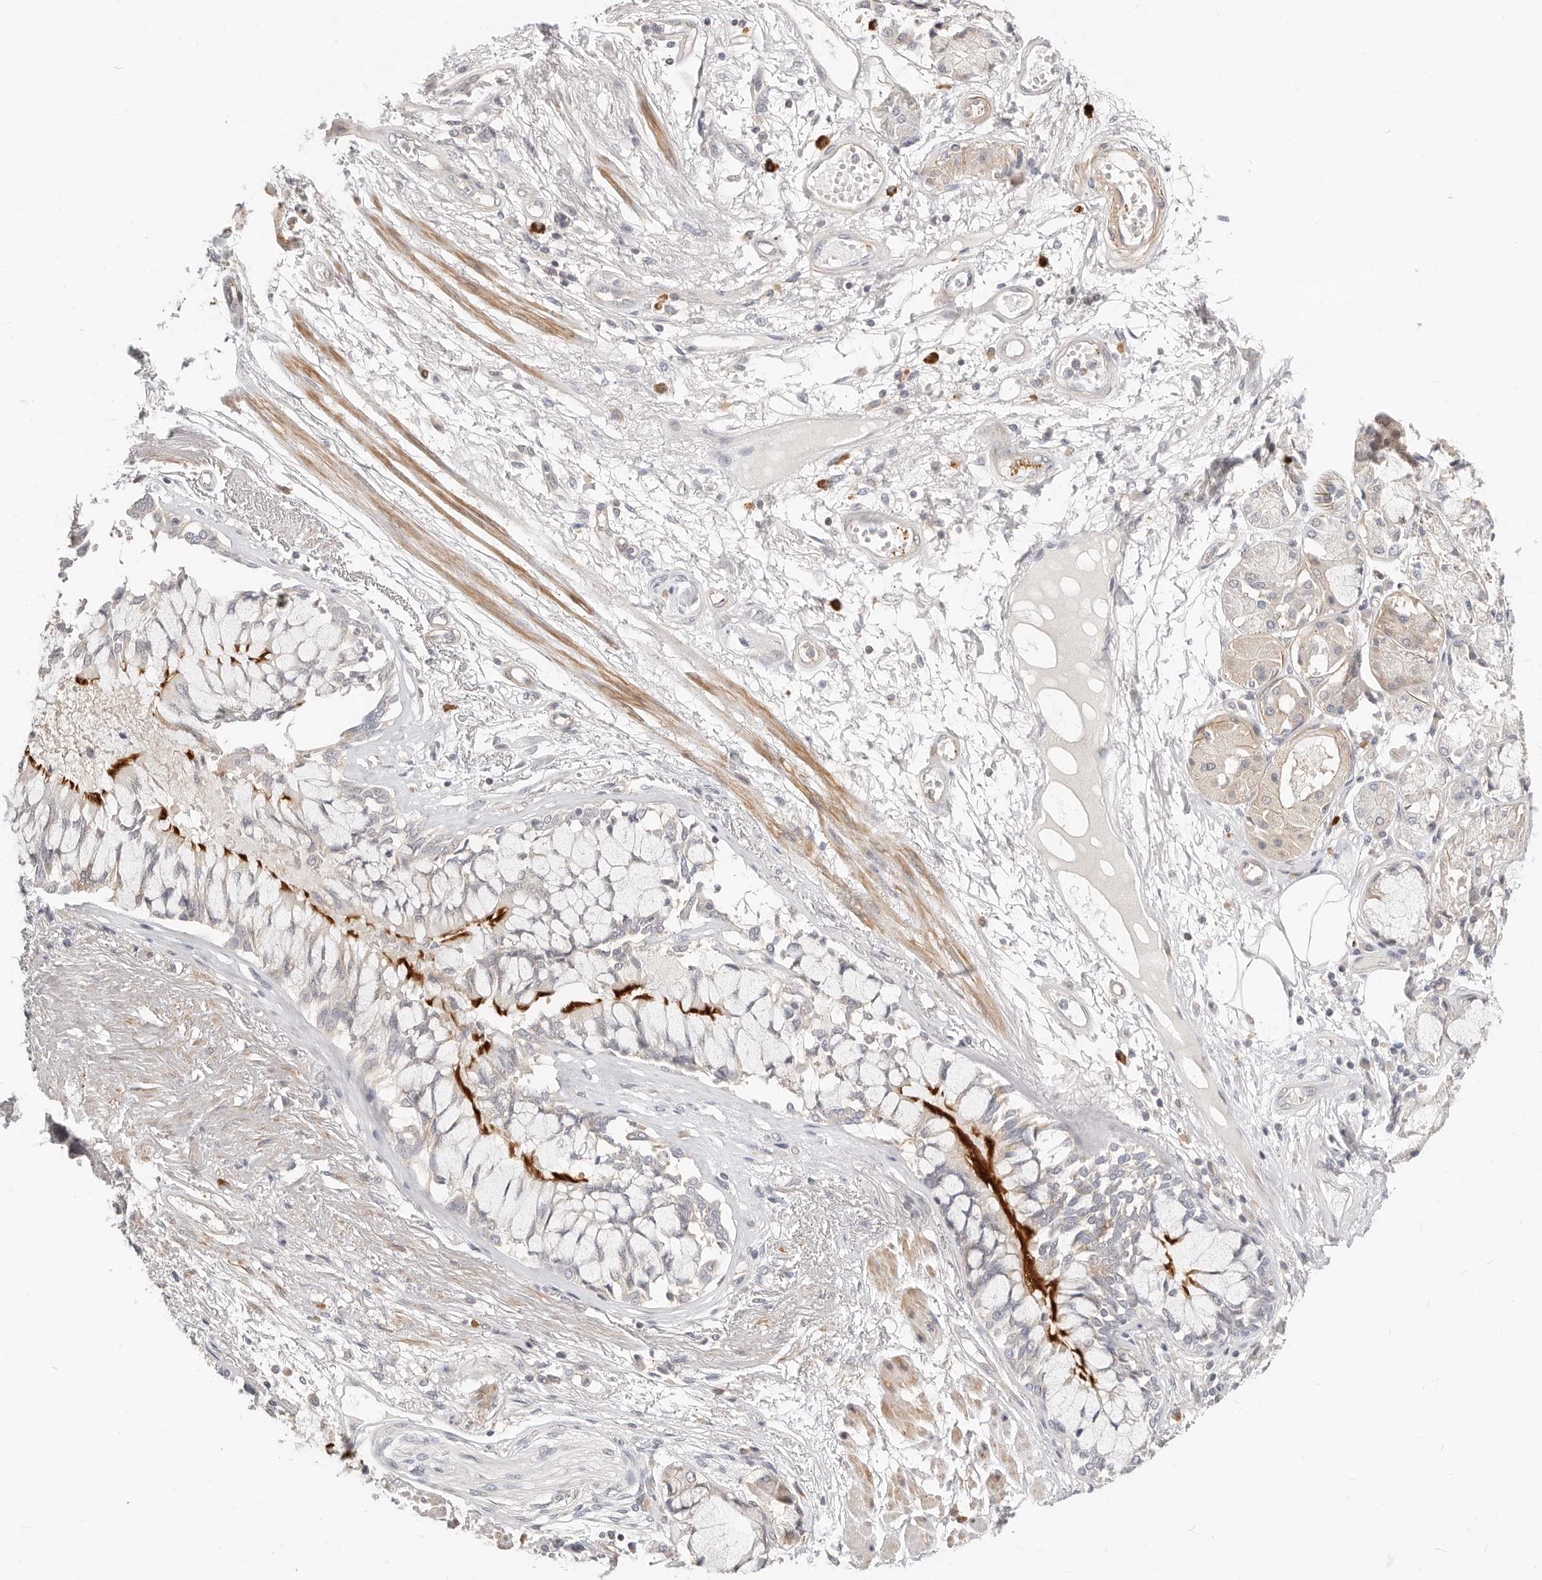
{"staining": {"intensity": "negative", "quantity": "none", "location": "none"}, "tissue": "adipose tissue", "cell_type": "Adipocytes", "image_type": "normal", "snomed": [{"axis": "morphology", "description": "Normal tissue, NOS"}, {"axis": "topography", "description": "Bronchus"}], "caption": "Immunohistochemistry of unremarkable human adipose tissue exhibits no expression in adipocytes. (DAB (3,3'-diaminobenzidine) immunohistochemistry (IHC) with hematoxylin counter stain).", "gene": "ZRANB1", "patient": {"sex": "male", "age": 66}}